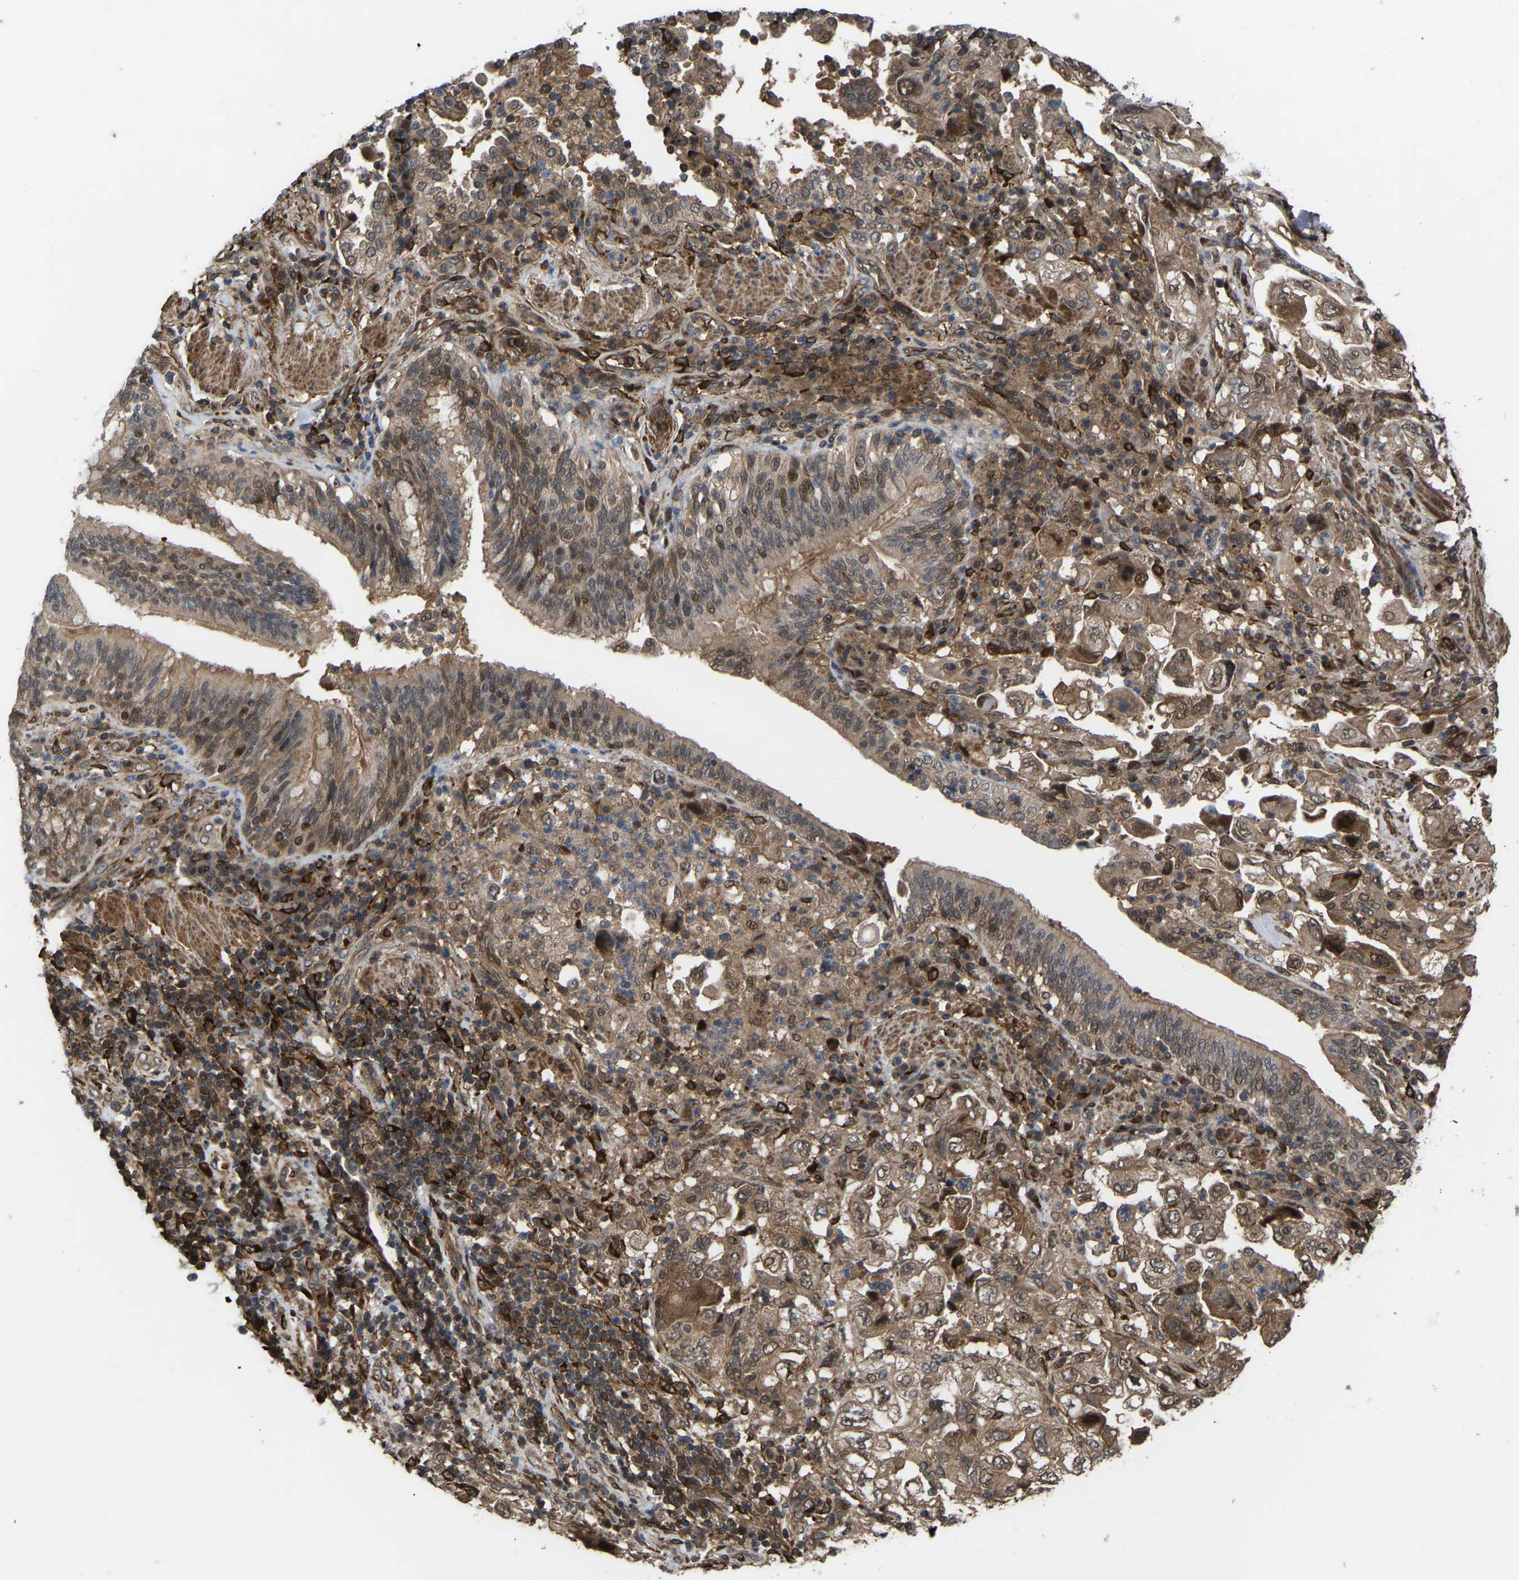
{"staining": {"intensity": "moderate", "quantity": ">75%", "location": "cytoplasmic/membranous,nuclear"}, "tissue": "lung cancer", "cell_type": "Tumor cells", "image_type": "cancer", "snomed": [{"axis": "morphology", "description": "Adenocarcinoma, NOS"}, {"axis": "topography", "description": "Lung"}], "caption": "Immunohistochemical staining of lung adenocarcinoma demonstrates medium levels of moderate cytoplasmic/membranous and nuclear protein expression in approximately >75% of tumor cells.", "gene": "CYP7B1", "patient": {"sex": "male", "age": 64}}